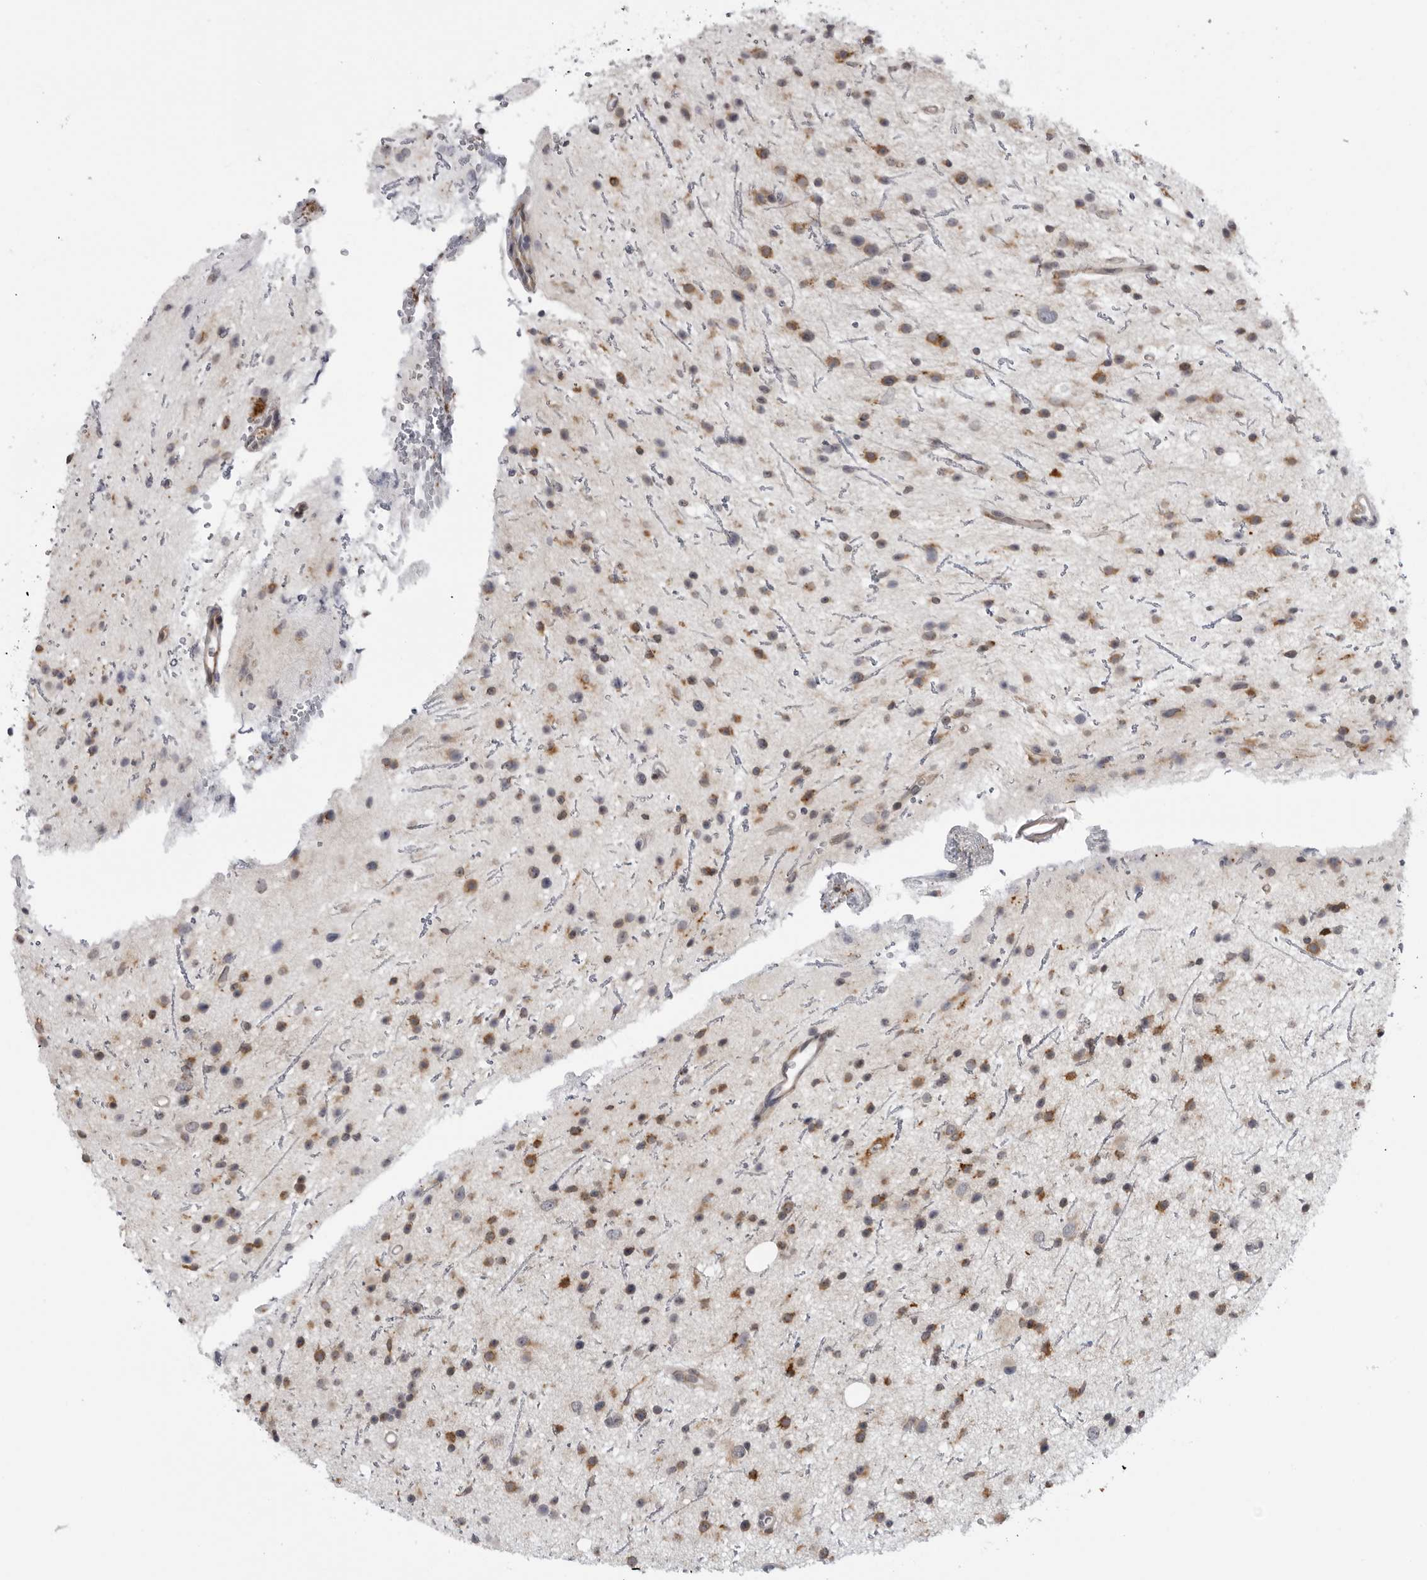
{"staining": {"intensity": "moderate", "quantity": "25%-75%", "location": "cytoplasmic/membranous"}, "tissue": "glioma", "cell_type": "Tumor cells", "image_type": "cancer", "snomed": [{"axis": "morphology", "description": "Glioma, malignant, Low grade"}, {"axis": "topography", "description": "Cerebral cortex"}], "caption": "A brown stain labels moderate cytoplasmic/membranous staining of a protein in human malignant low-grade glioma tumor cells. The staining was performed using DAB to visualize the protein expression in brown, while the nuclei were stained in blue with hematoxylin (Magnification: 20x).", "gene": "ALPK2", "patient": {"sex": "female", "age": 39}}